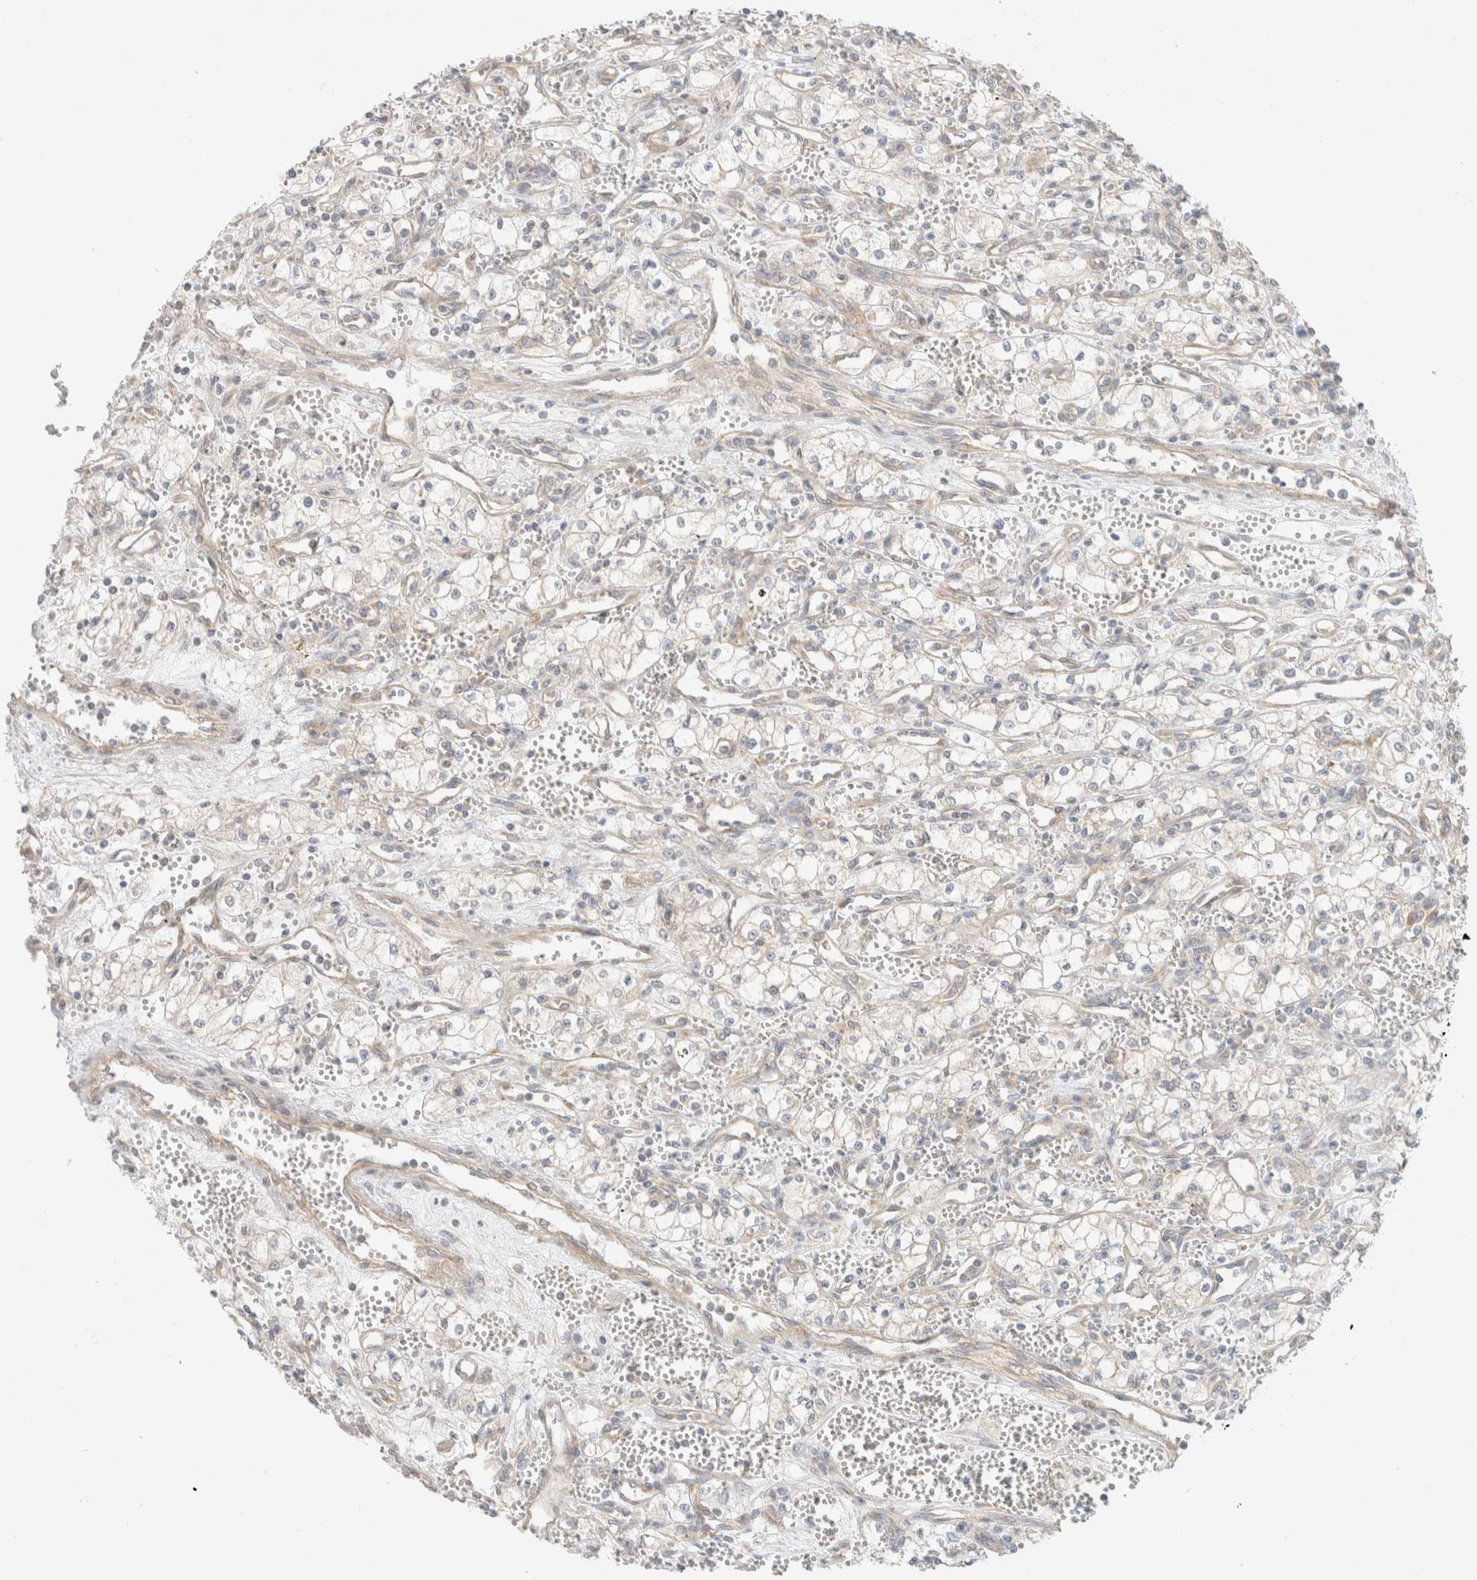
{"staining": {"intensity": "negative", "quantity": "none", "location": "none"}, "tissue": "renal cancer", "cell_type": "Tumor cells", "image_type": "cancer", "snomed": [{"axis": "morphology", "description": "Adenocarcinoma, NOS"}, {"axis": "topography", "description": "Kidney"}], "caption": "Adenocarcinoma (renal) was stained to show a protein in brown. There is no significant staining in tumor cells. (Brightfield microscopy of DAB (3,3'-diaminobenzidine) immunohistochemistry at high magnification).", "gene": "MARK3", "patient": {"sex": "male", "age": 59}}